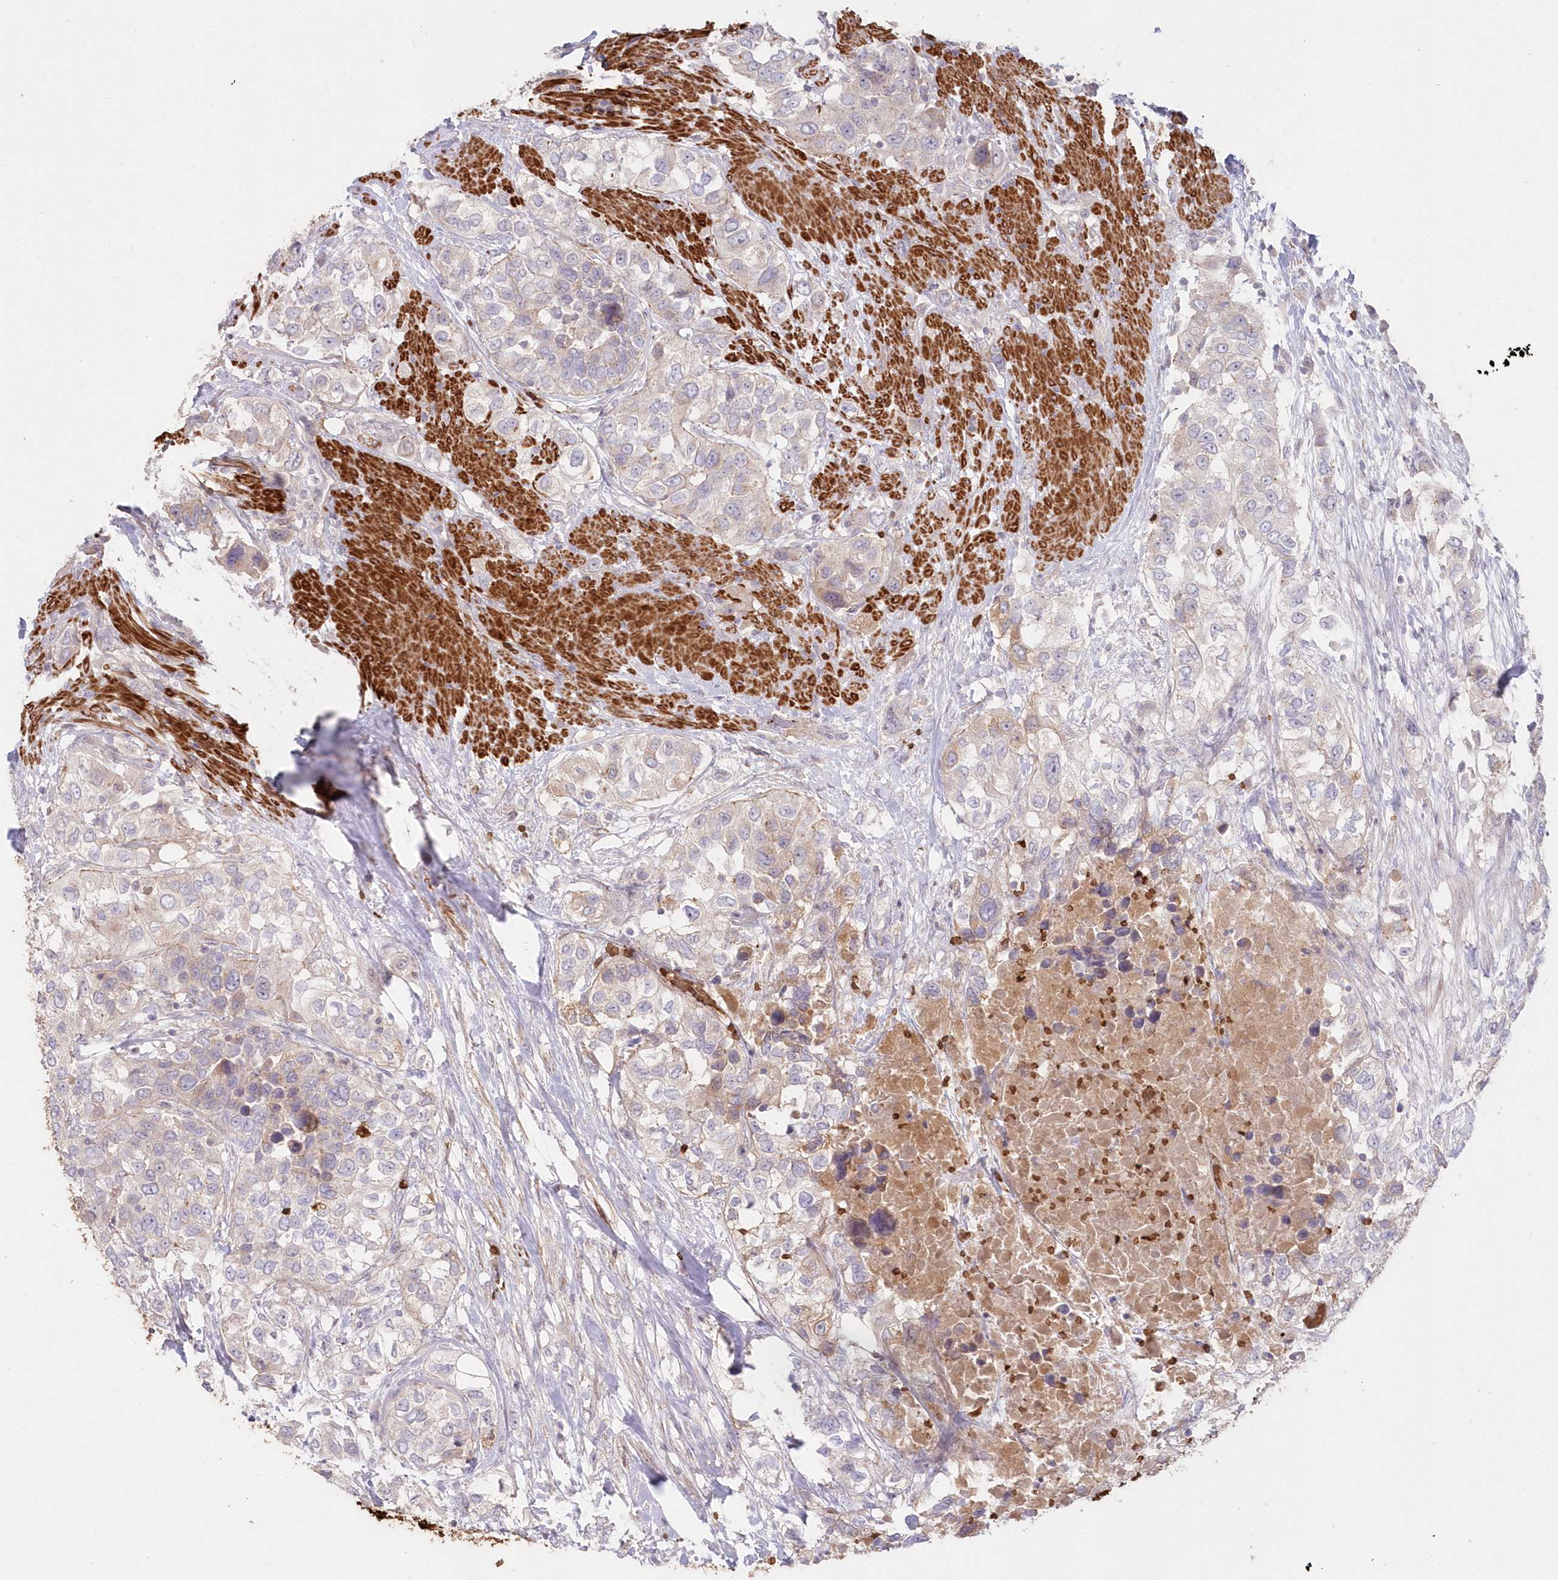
{"staining": {"intensity": "weak", "quantity": "<25%", "location": "cytoplasmic/membranous"}, "tissue": "urothelial cancer", "cell_type": "Tumor cells", "image_type": "cancer", "snomed": [{"axis": "morphology", "description": "Urothelial carcinoma, High grade"}, {"axis": "topography", "description": "Urinary bladder"}], "caption": "An image of human urothelial cancer is negative for staining in tumor cells. The staining is performed using DAB (3,3'-diaminobenzidine) brown chromogen with nuclei counter-stained in using hematoxylin.", "gene": "SERINC1", "patient": {"sex": "female", "age": 80}}